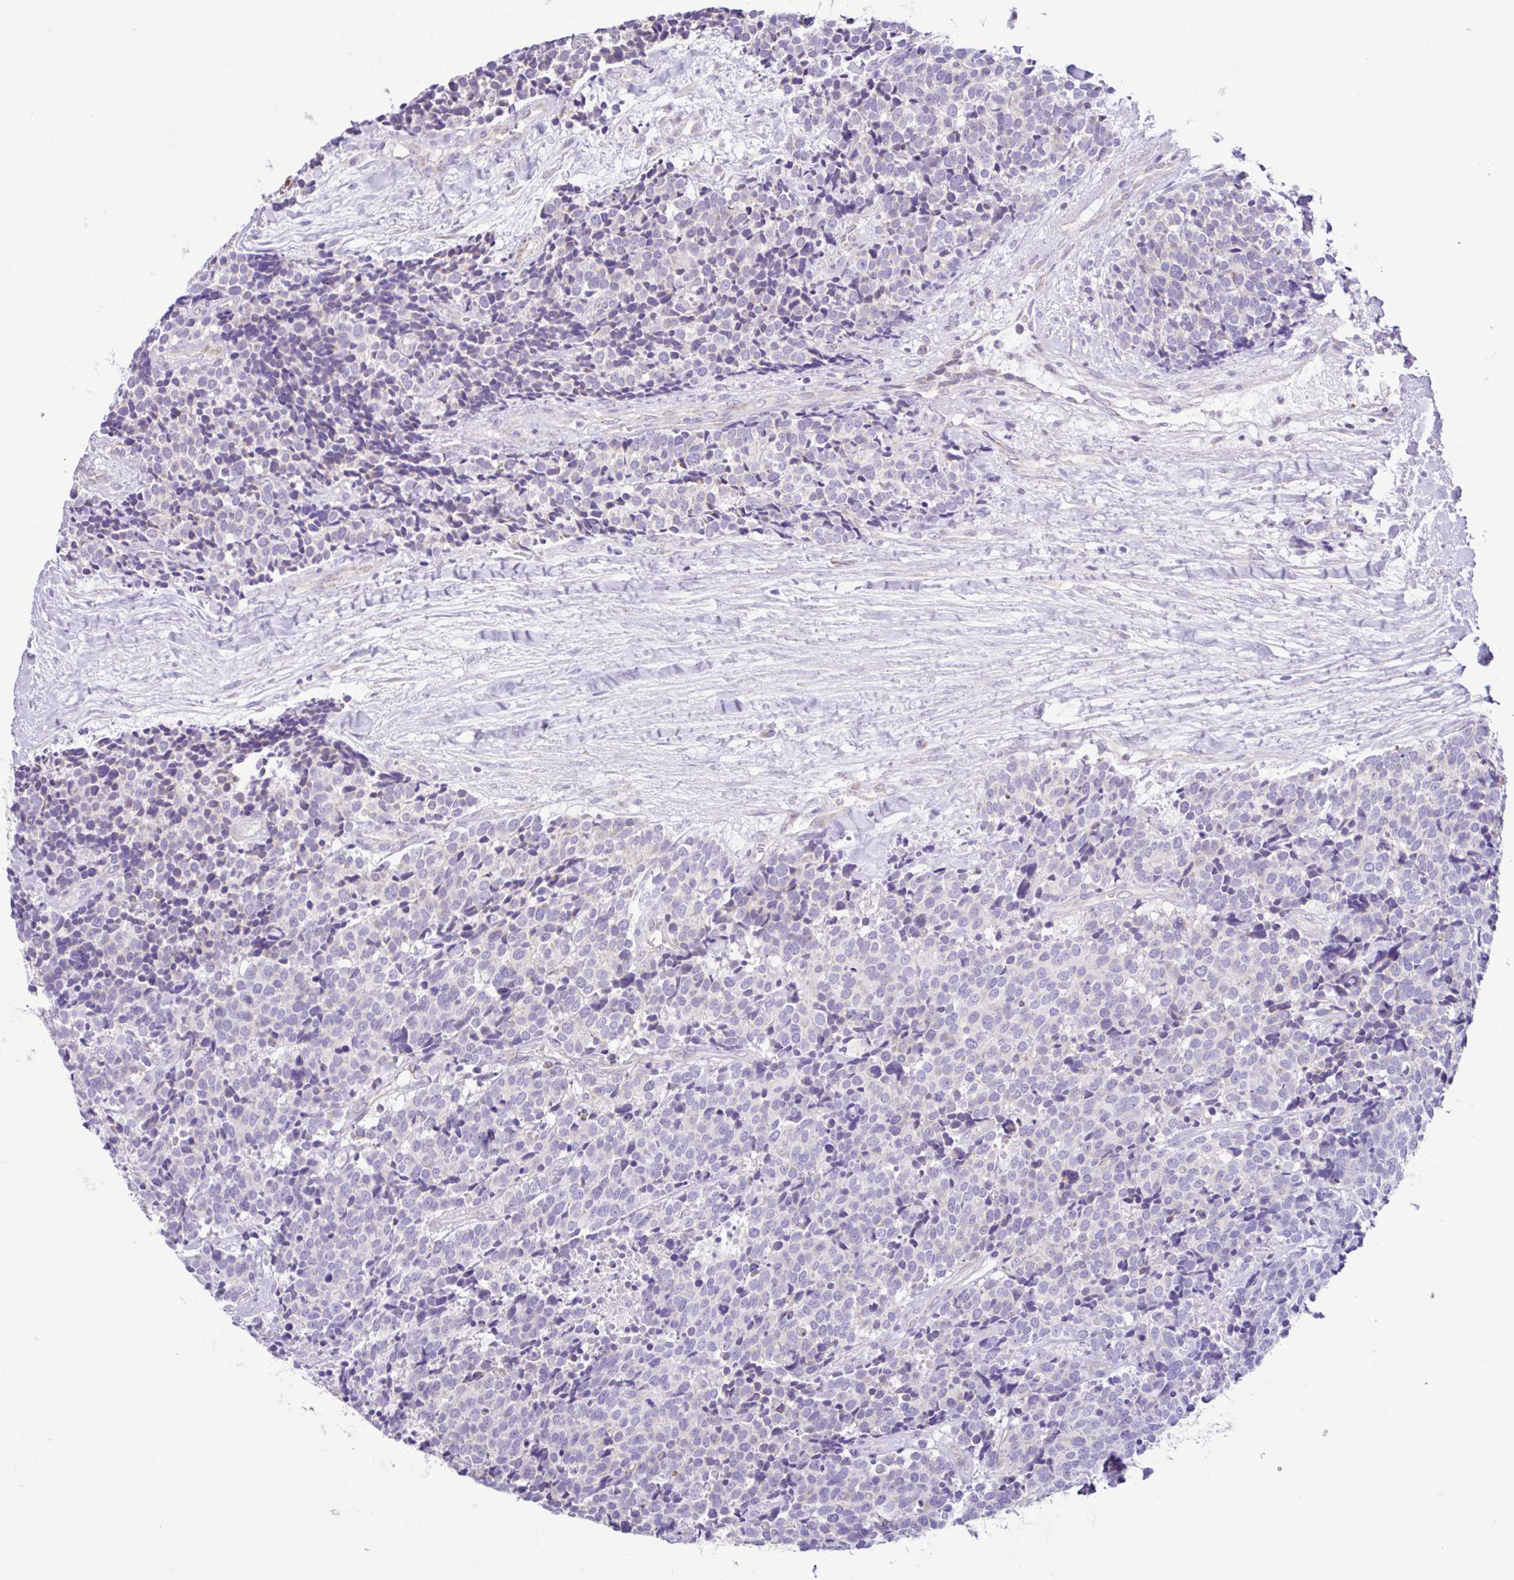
{"staining": {"intensity": "negative", "quantity": "none", "location": "none"}, "tissue": "carcinoid", "cell_type": "Tumor cells", "image_type": "cancer", "snomed": [{"axis": "morphology", "description": "Carcinoid, malignant, NOS"}, {"axis": "topography", "description": "Skin"}], "caption": "A micrograph of carcinoid stained for a protein reveals no brown staining in tumor cells.", "gene": "NDUFS2", "patient": {"sex": "female", "age": 79}}